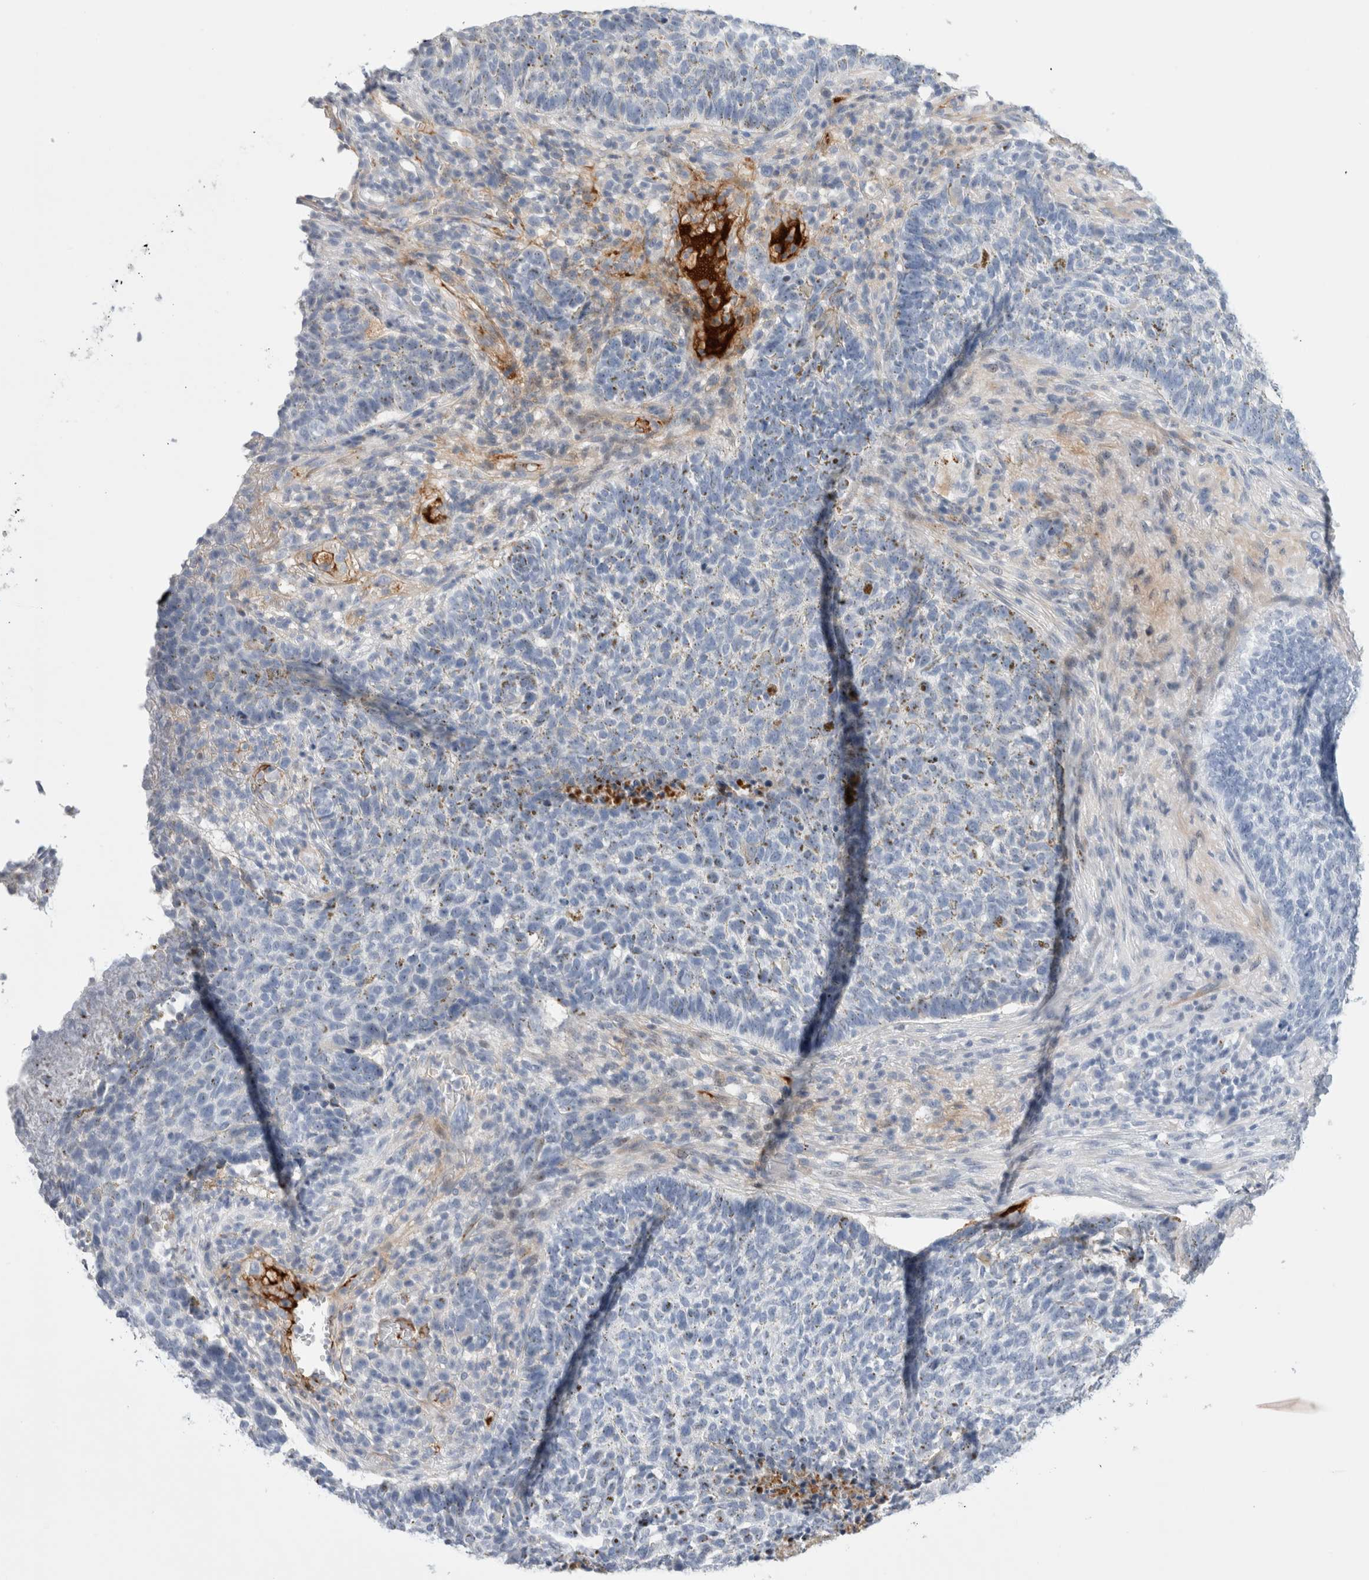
{"staining": {"intensity": "negative", "quantity": "none", "location": "none"}, "tissue": "skin cancer", "cell_type": "Tumor cells", "image_type": "cancer", "snomed": [{"axis": "morphology", "description": "Basal cell carcinoma"}, {"axis": "topography", "description": "Skin"}], "caption": "Immunohistochemical staining of human skin cancer exhibits no significant positivity in tumor cells. (Stains: DAB IHC with hematoxylin counter stain, Microscopy: brightfield microscopy at high magnification).", "gene": "ECHDC2", "patient": {"sex": "male", "age": 85}}